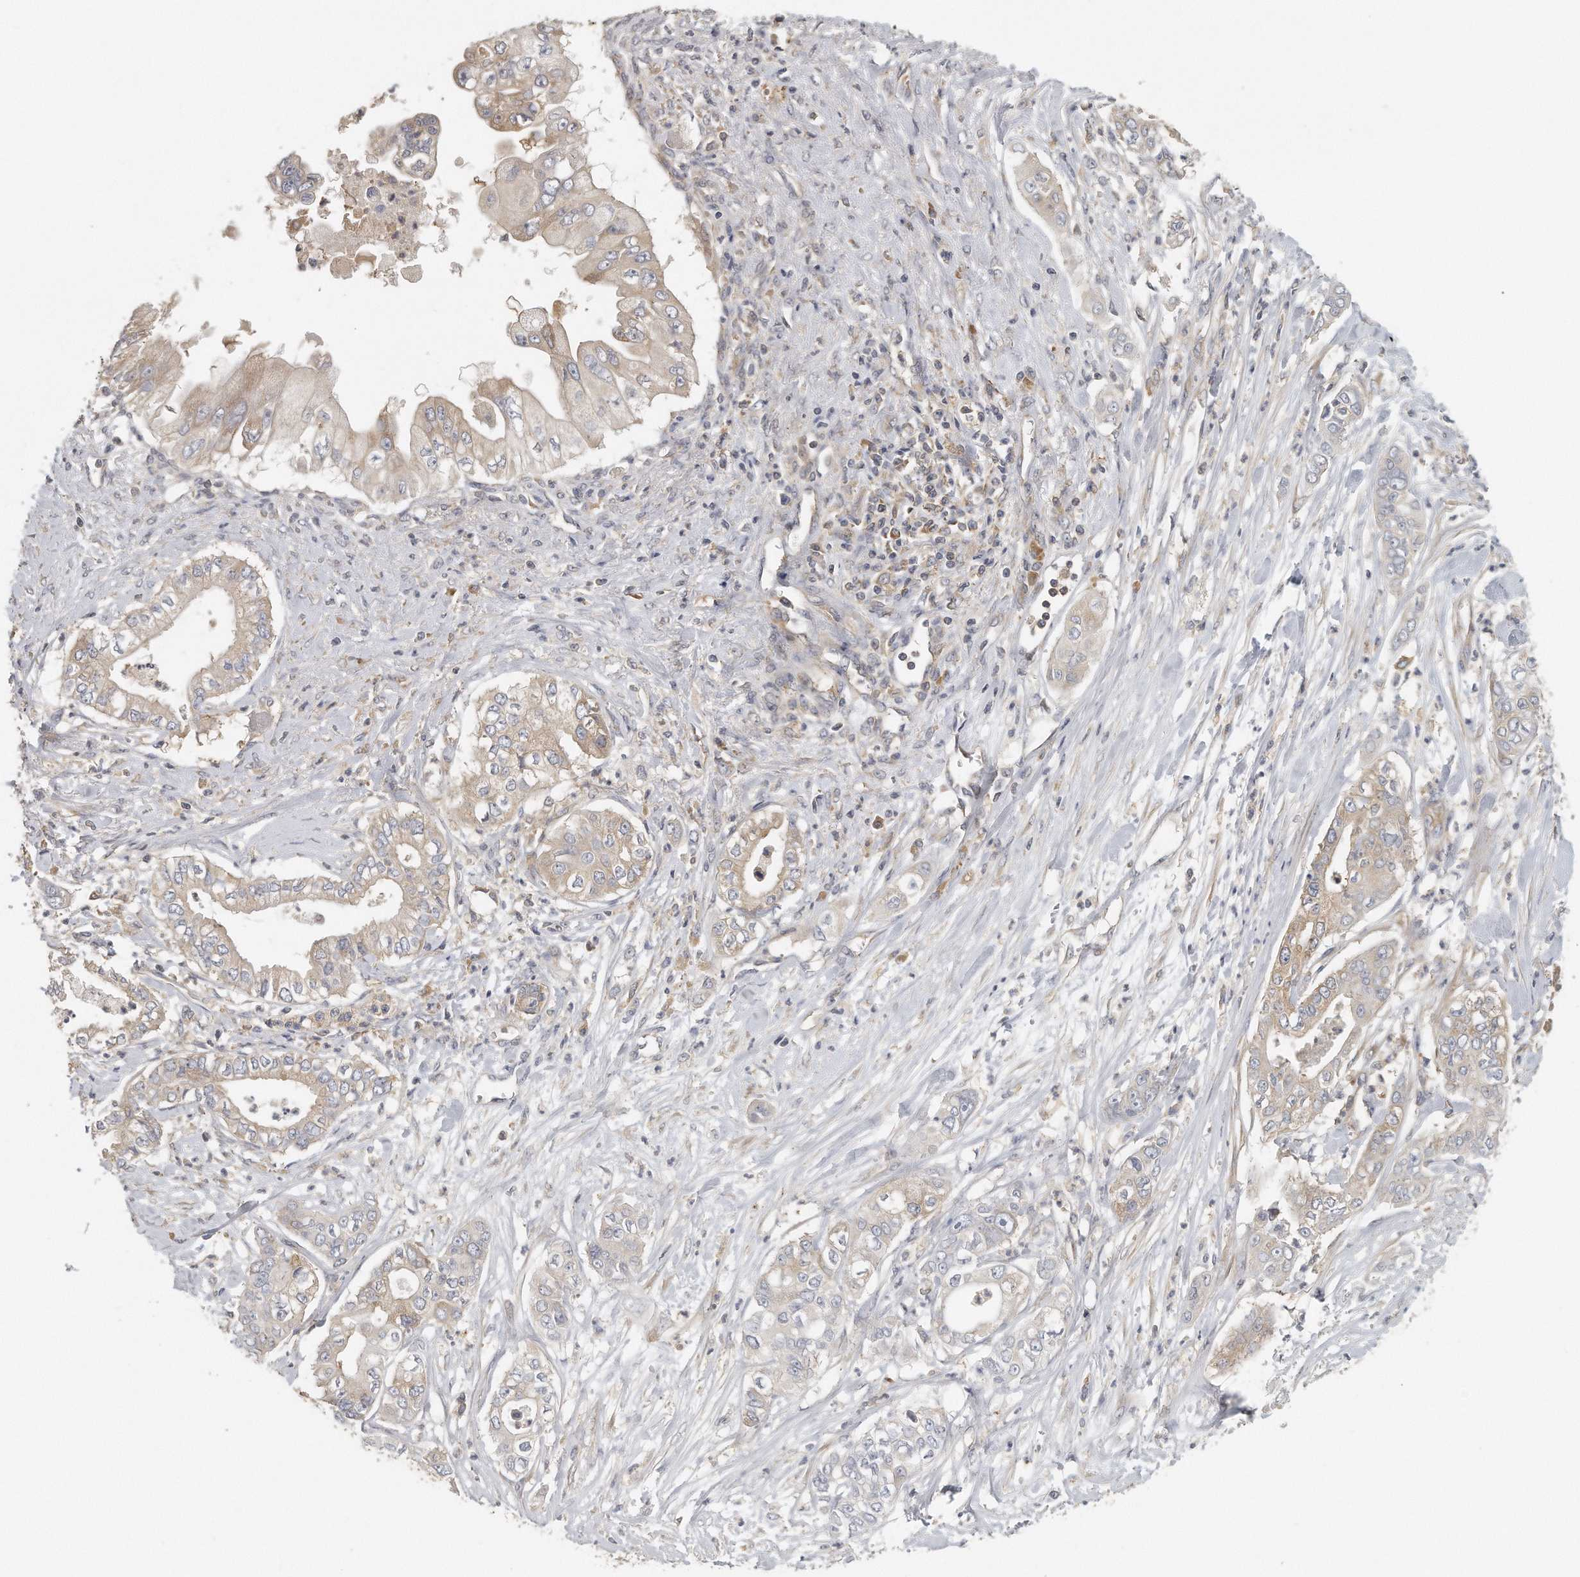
{"staining": {"intensity": "weak", "quantity": "<25%", "location": "cytoplasmic/membranous"}, "tissue": "pancreatic cancer", "cell_type": "Tumor cells", "image_type": "cancer", "snomed": [{"axis": "morphology", "description": "Adenocarcinoma, NOS"}, {"axis": "topography", "description": "Pancreas"}], "caption": "High power microscopy image of an immunohistochemistry photomicrograph of pancreatic cancer, revealing no significant expression in tumor cells. (DAB (3,3'-diaminobenzidine) immunohistochemistry, high magnification).", "gene": "EIF3I", "patient": {"sex": "female", "age": 78}}